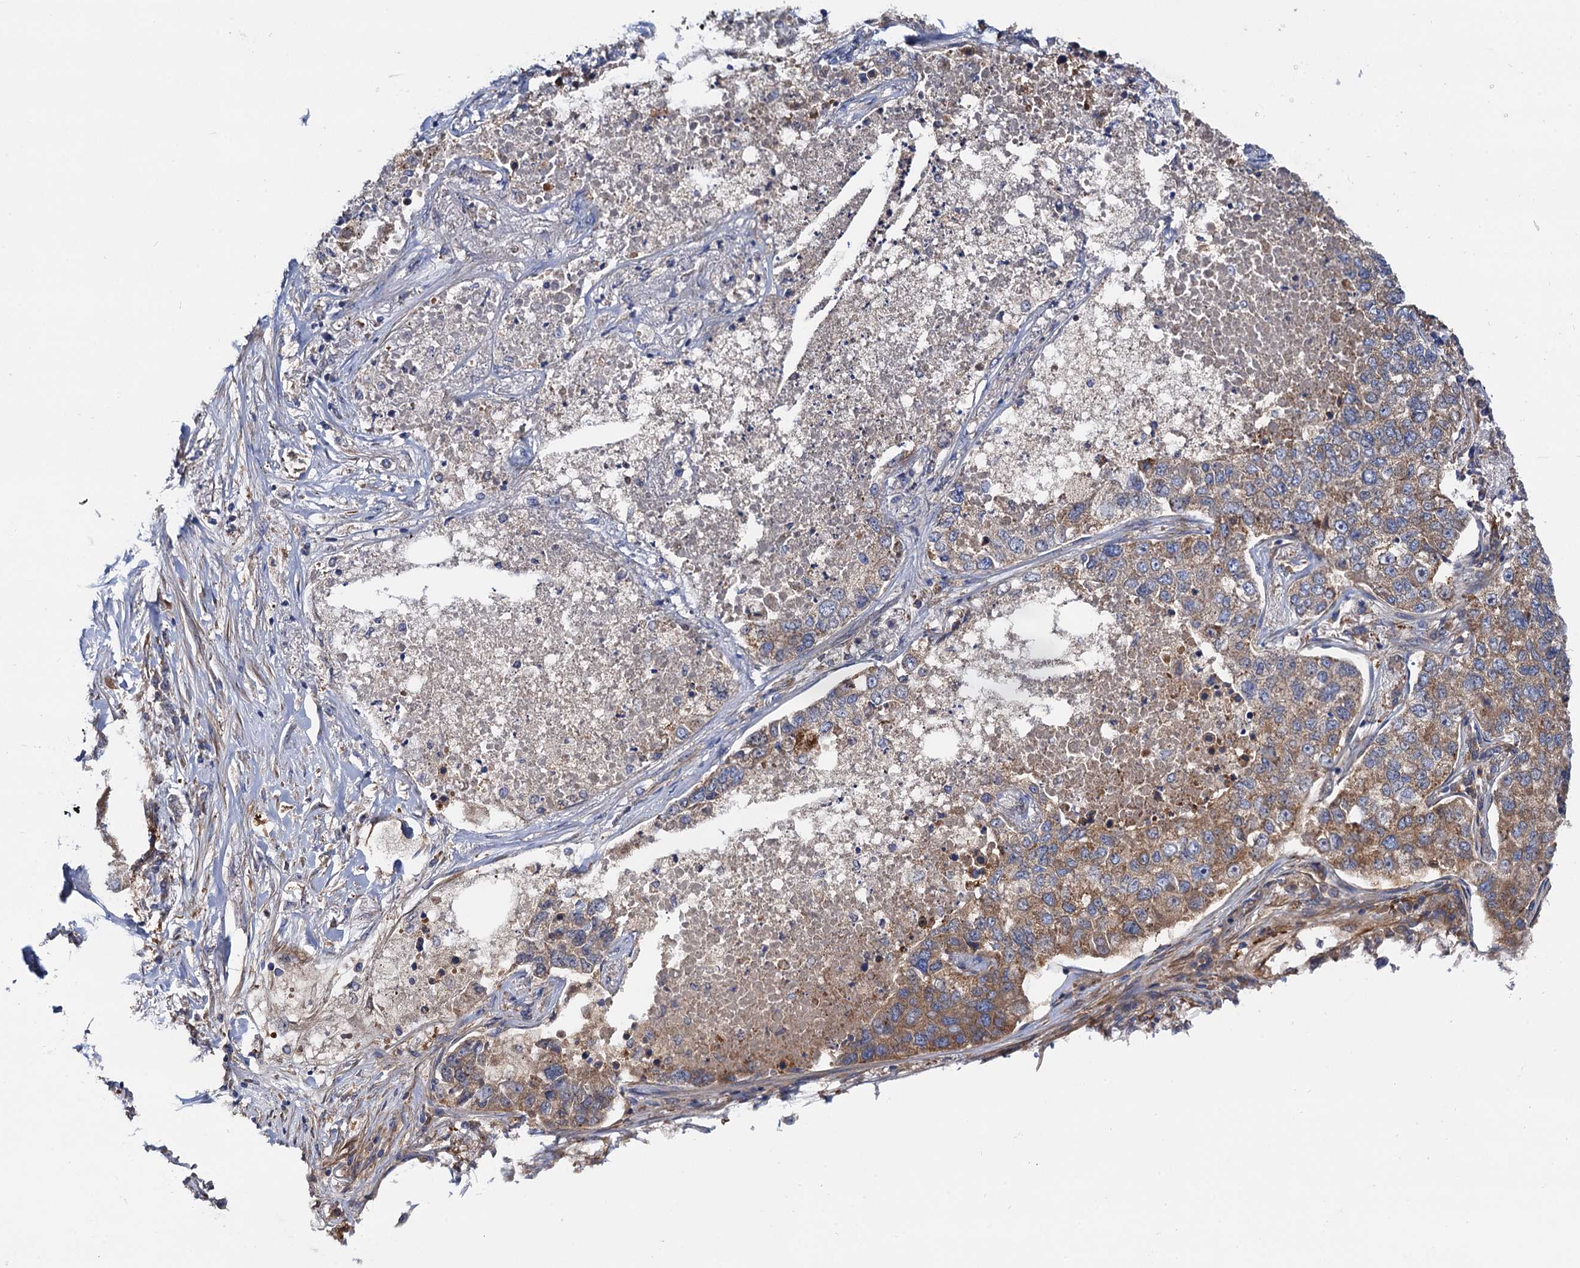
{"staining": {"intensity": "moderate", "quantity": ">75%", "location": "cytoplasmic/membranous"}, "tissue": "lung cancer", "cell_type": "Tumor cells", "image_type": "cancer", "snomed": [{"axis": "morphology", "description": "Adenocarcinoma, NOS"}, {"axis": "topography", "description": "Lung"}], "caption": "Lung adenocarcinoma was stained to show a protein in brown. There is medium levels of moderate cytoplasmic/membranous expression in about >75% of tumor cells.", "gene": "MRPL48", "patient": {"sex": "male", "age": 49}}